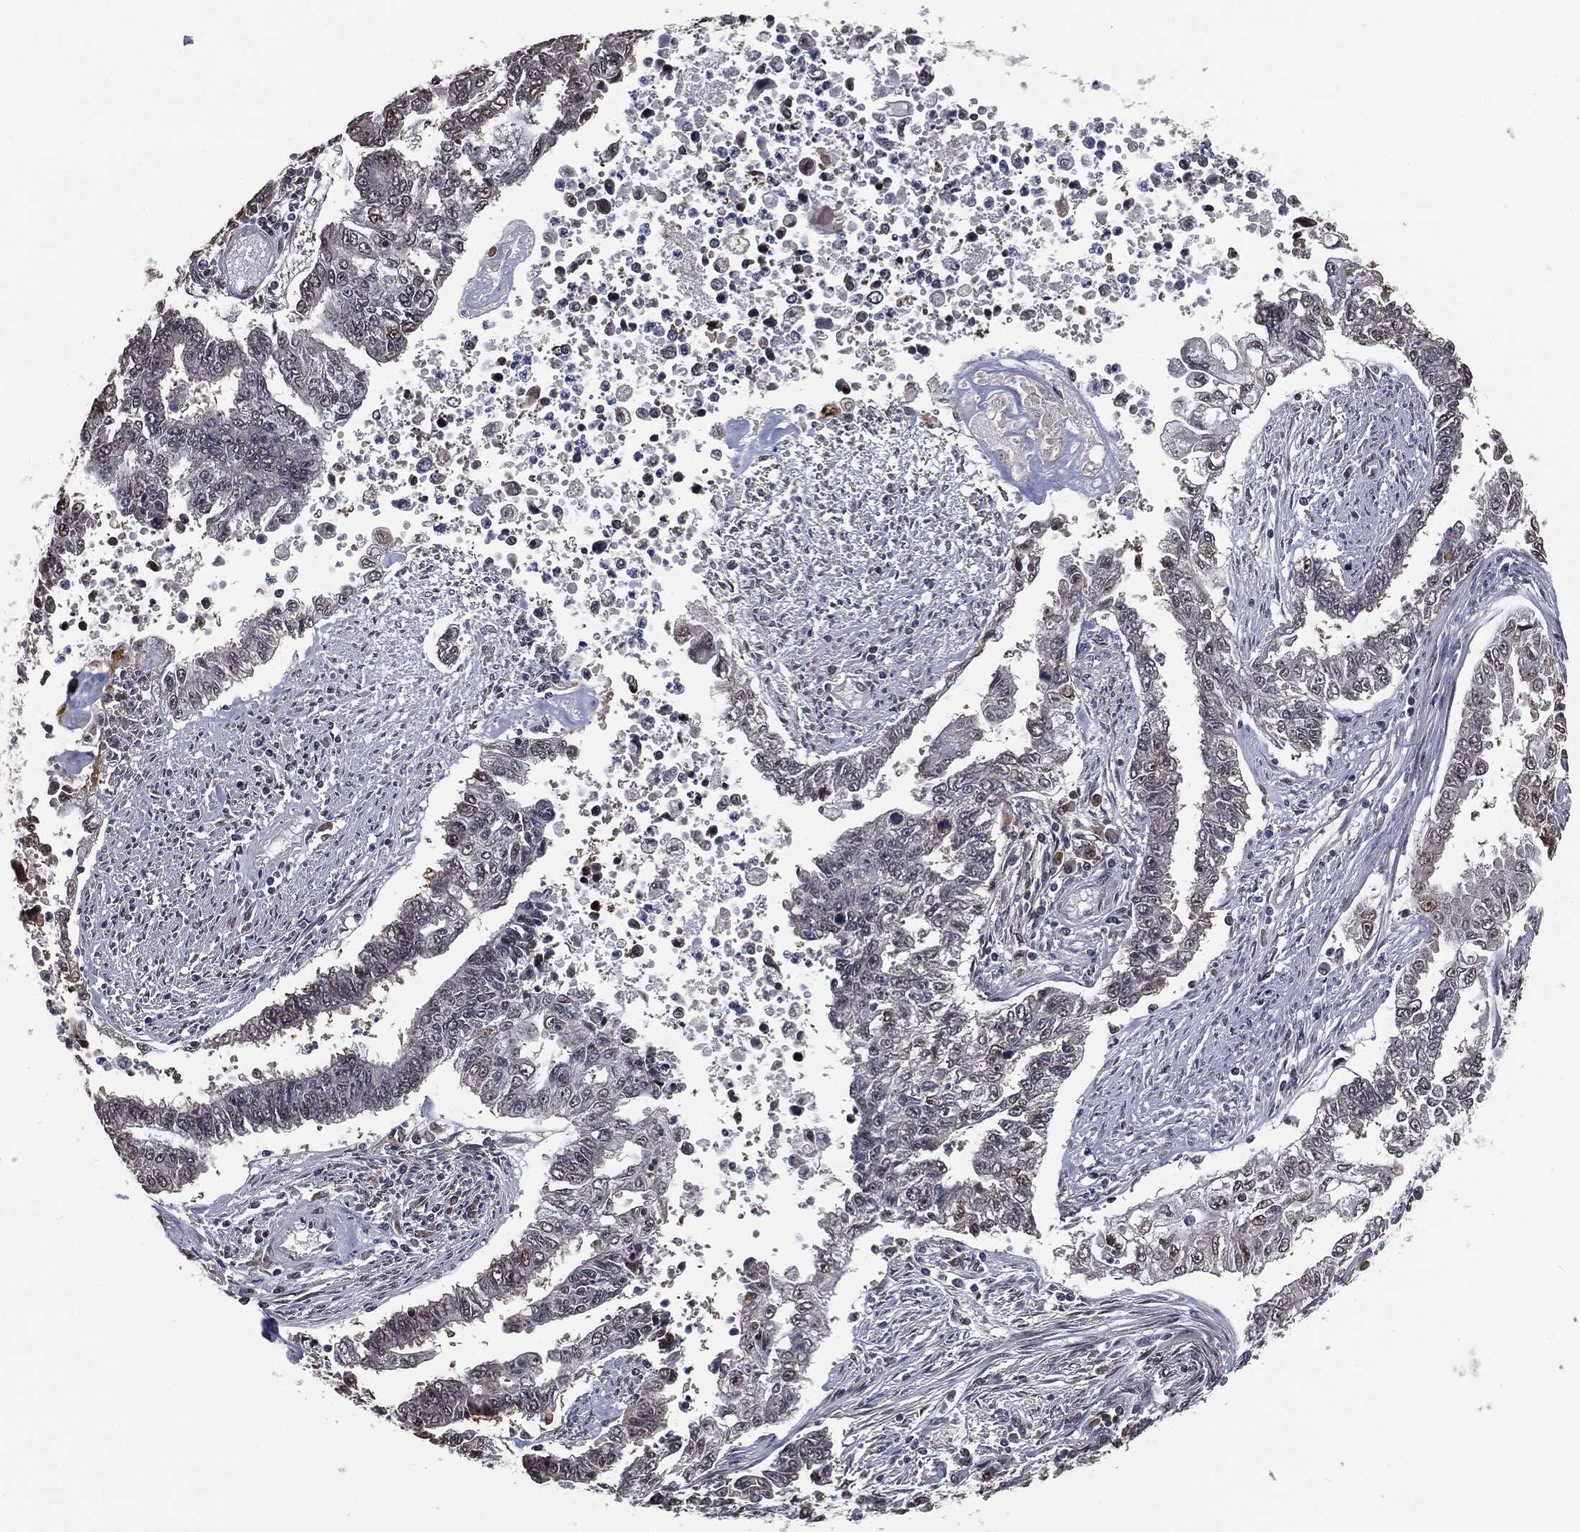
{"staining": {"intensity": "negative", "quantity": "none", "location": "none"}, "tissue": "endometrial cancer", "cell_type": "Tumor cells", "image_type": "cancer", "snomed": [{"axis": "morphology", "description": "Adenocarcinoma, NOS"}, {"axis": "topography", "description": "Uterus"}], "caption": "High power microscopy micrograph of an immunohistochemistry (IHC) image of endometrial cancer, revealing no significant expression in tumor cells. (Immunohistochemistry (ihc), brightfield microscopy, high magnification).", "gene": "SHLD2", "patient": {"sex": "female", "age": 59}}